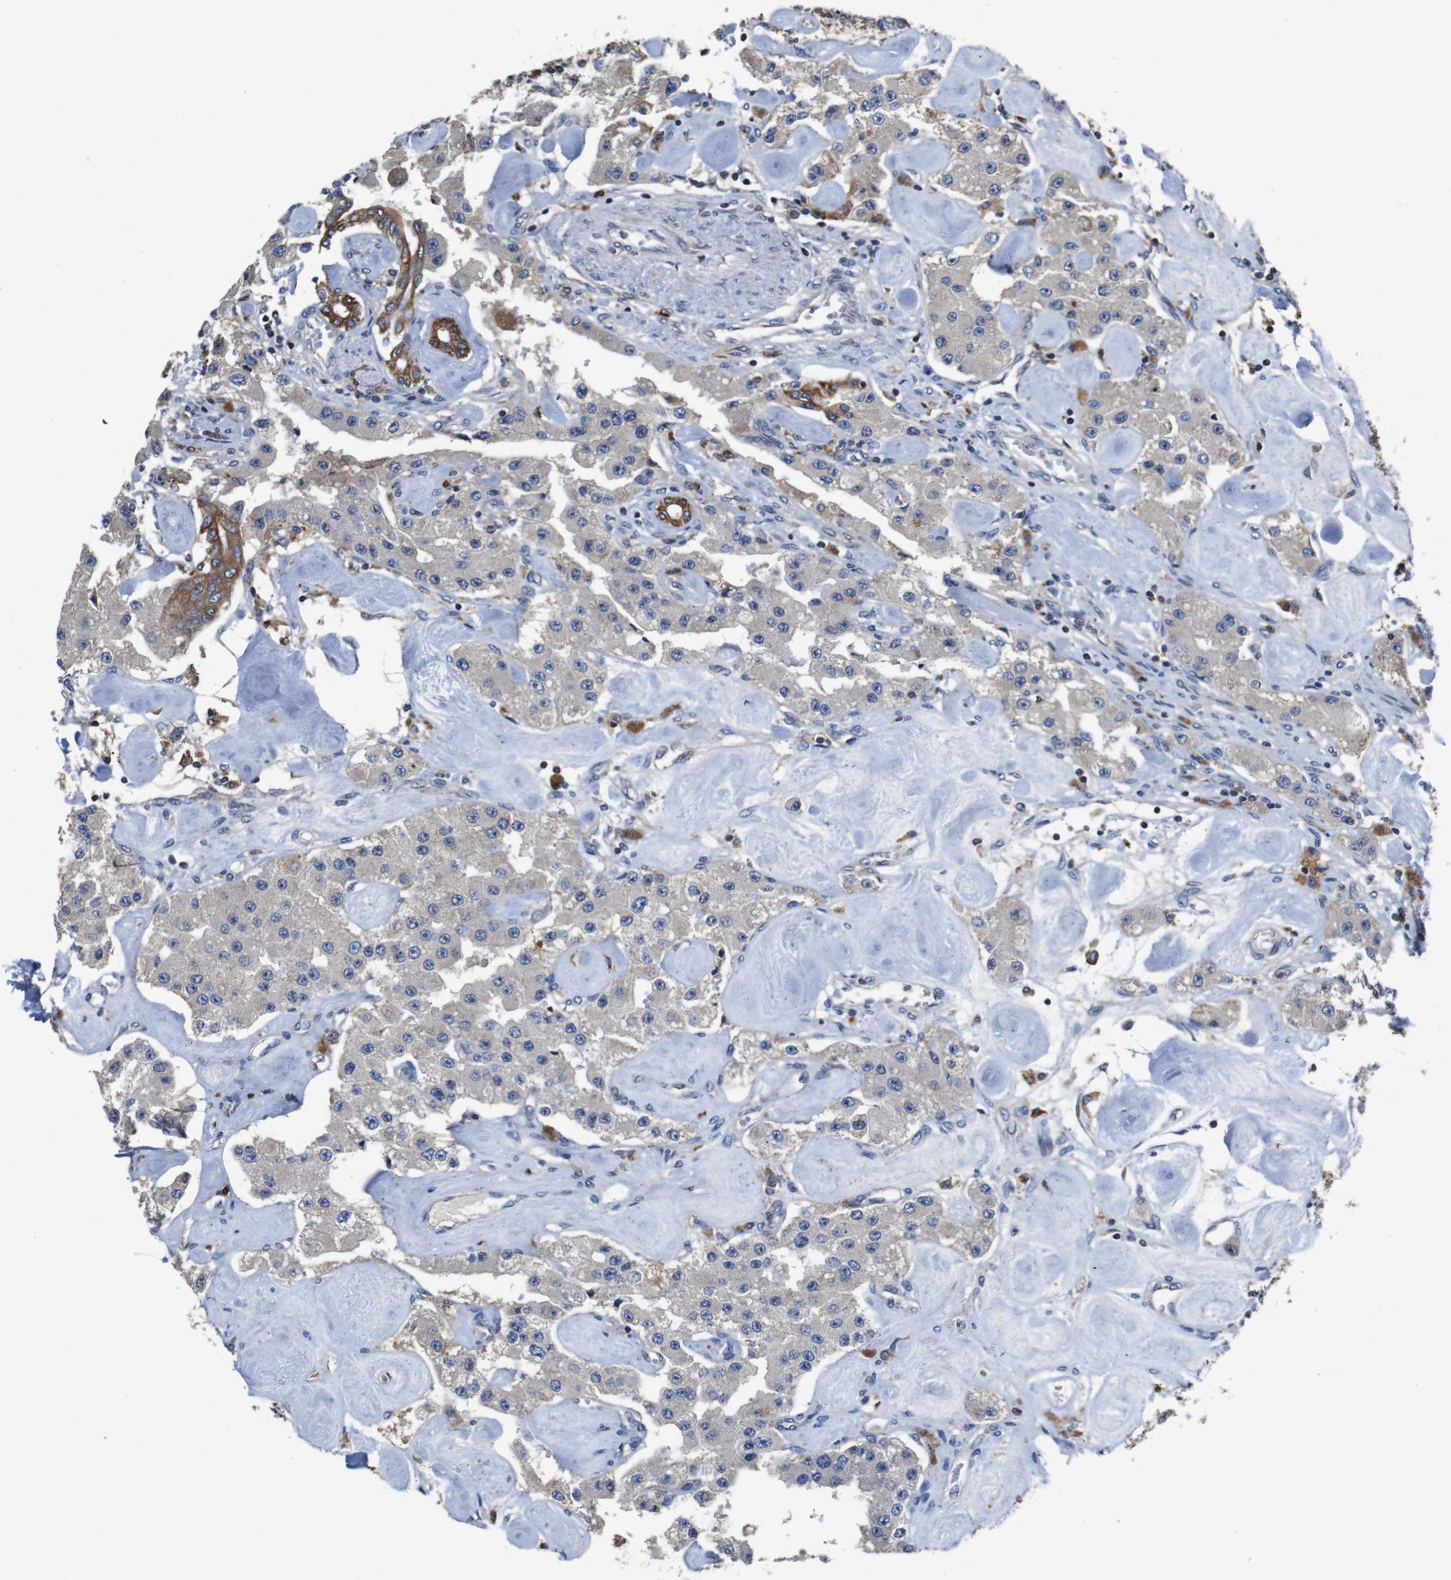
{"staining": {"intensity": "negative", "quantity": "none", "location": "none"}, "tissue": "carcinoid", "cell_type": "Tumor cells", "image_type": "cancer", "snomed": [{"axis": "morphology", "description": "Carcinoid, malignant, NOS"}, {"axis": "topography", "description": "Pancreas"}], "caption": "Tumor cells show no significant protein staining in carcinoid.", "gene": "GLIPR1", "patient": {"sex": "male", "age": 41}}